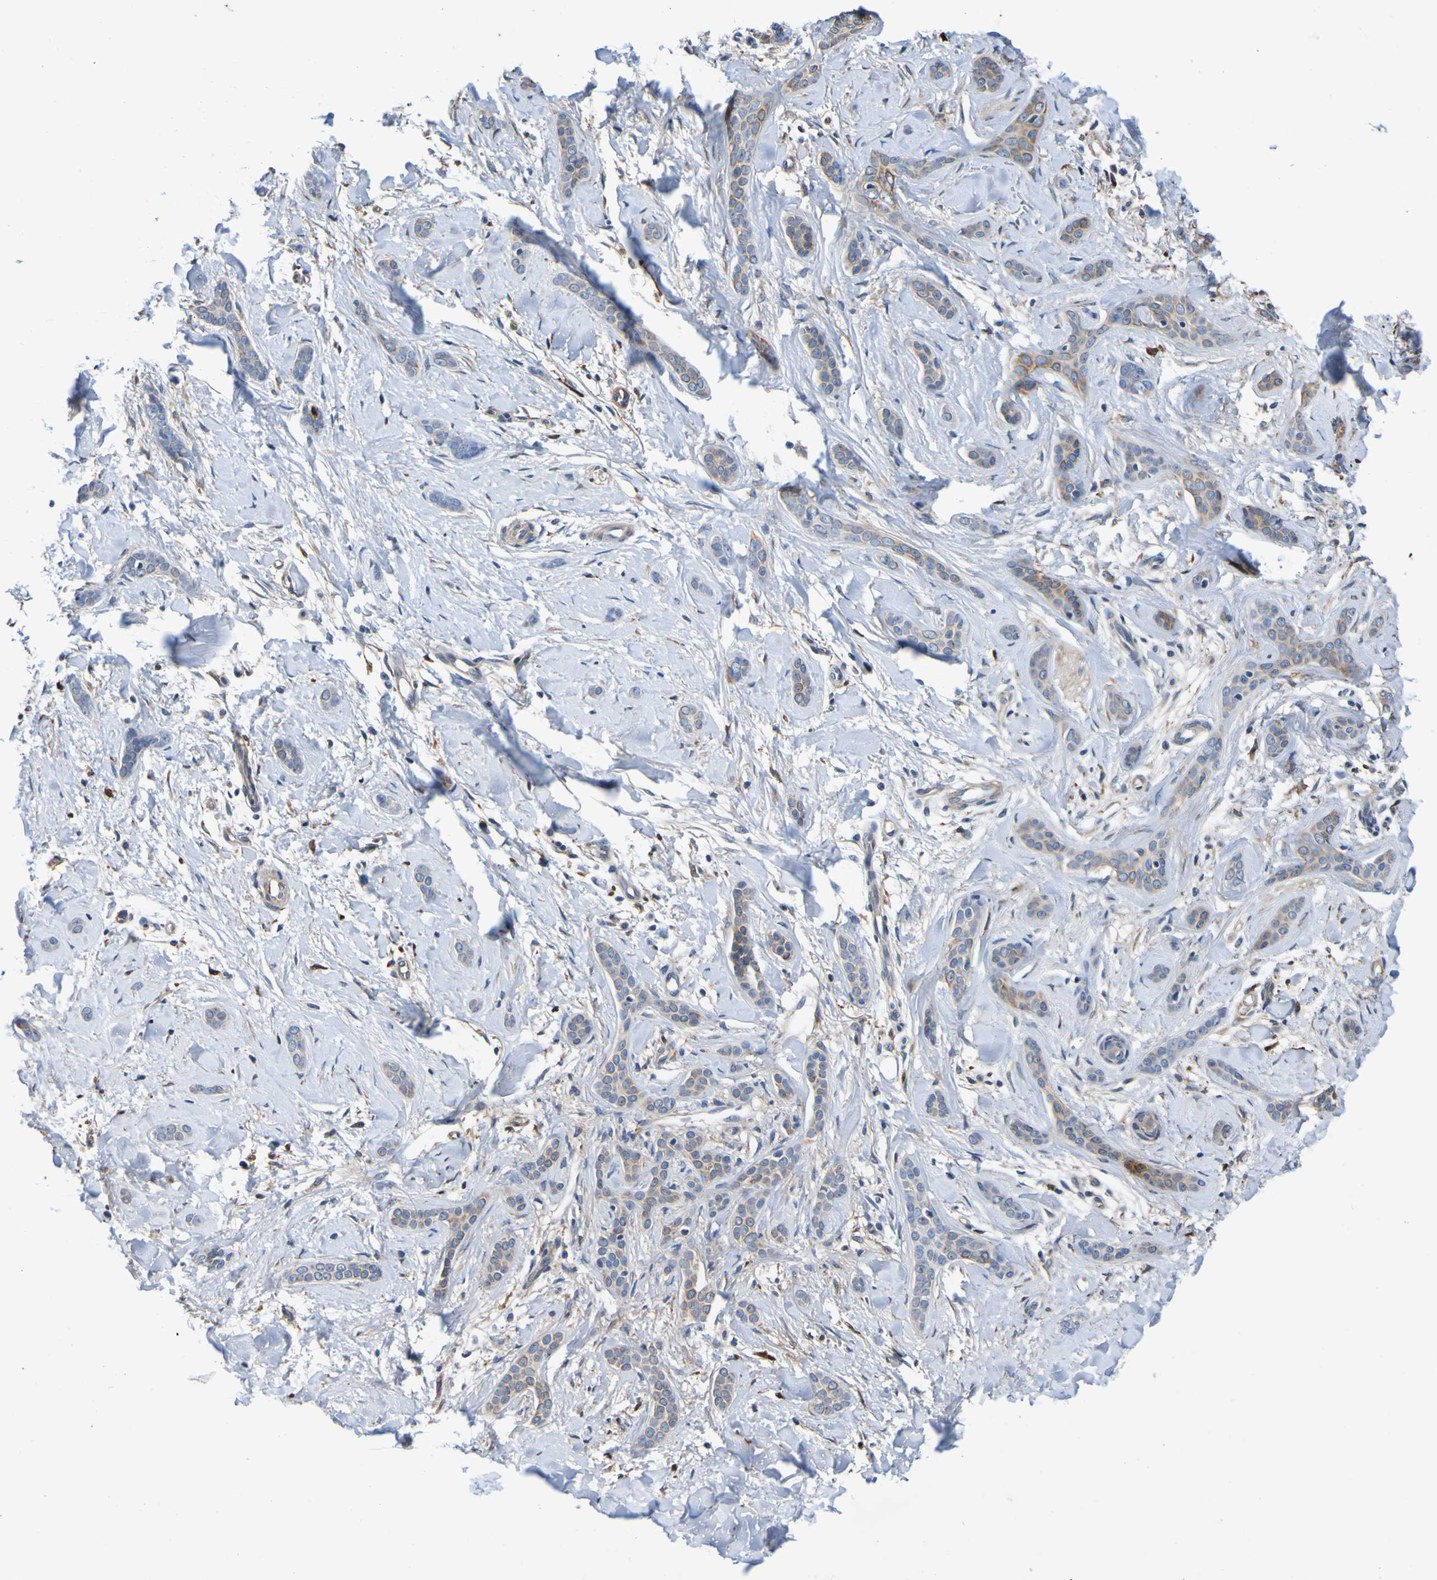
{"staining": {"intensity": "weak", "quantity": "<25%", "location": "cytoplasmic/membranous"}, "tissue": "skin cancer", "cell_type": "Tumor cells", "image_type": "cancer", "snomed": [{"axis": "morphology", "description": "Basal cell carcinoma"}, {"axis": "morphology", "description": "Adnexal tumor, benign"}, {"axis": "topography", "description": "Skin"}], "caption": "Tumor cells show no significant expression in skin cancer (basal cell carcinoma). The staining is performed using DAB brown chromogen with nuclei counter-stained in using hematoxylin.", "gene": "METAP2", "patient": {"sex": "female", "age": 42}}